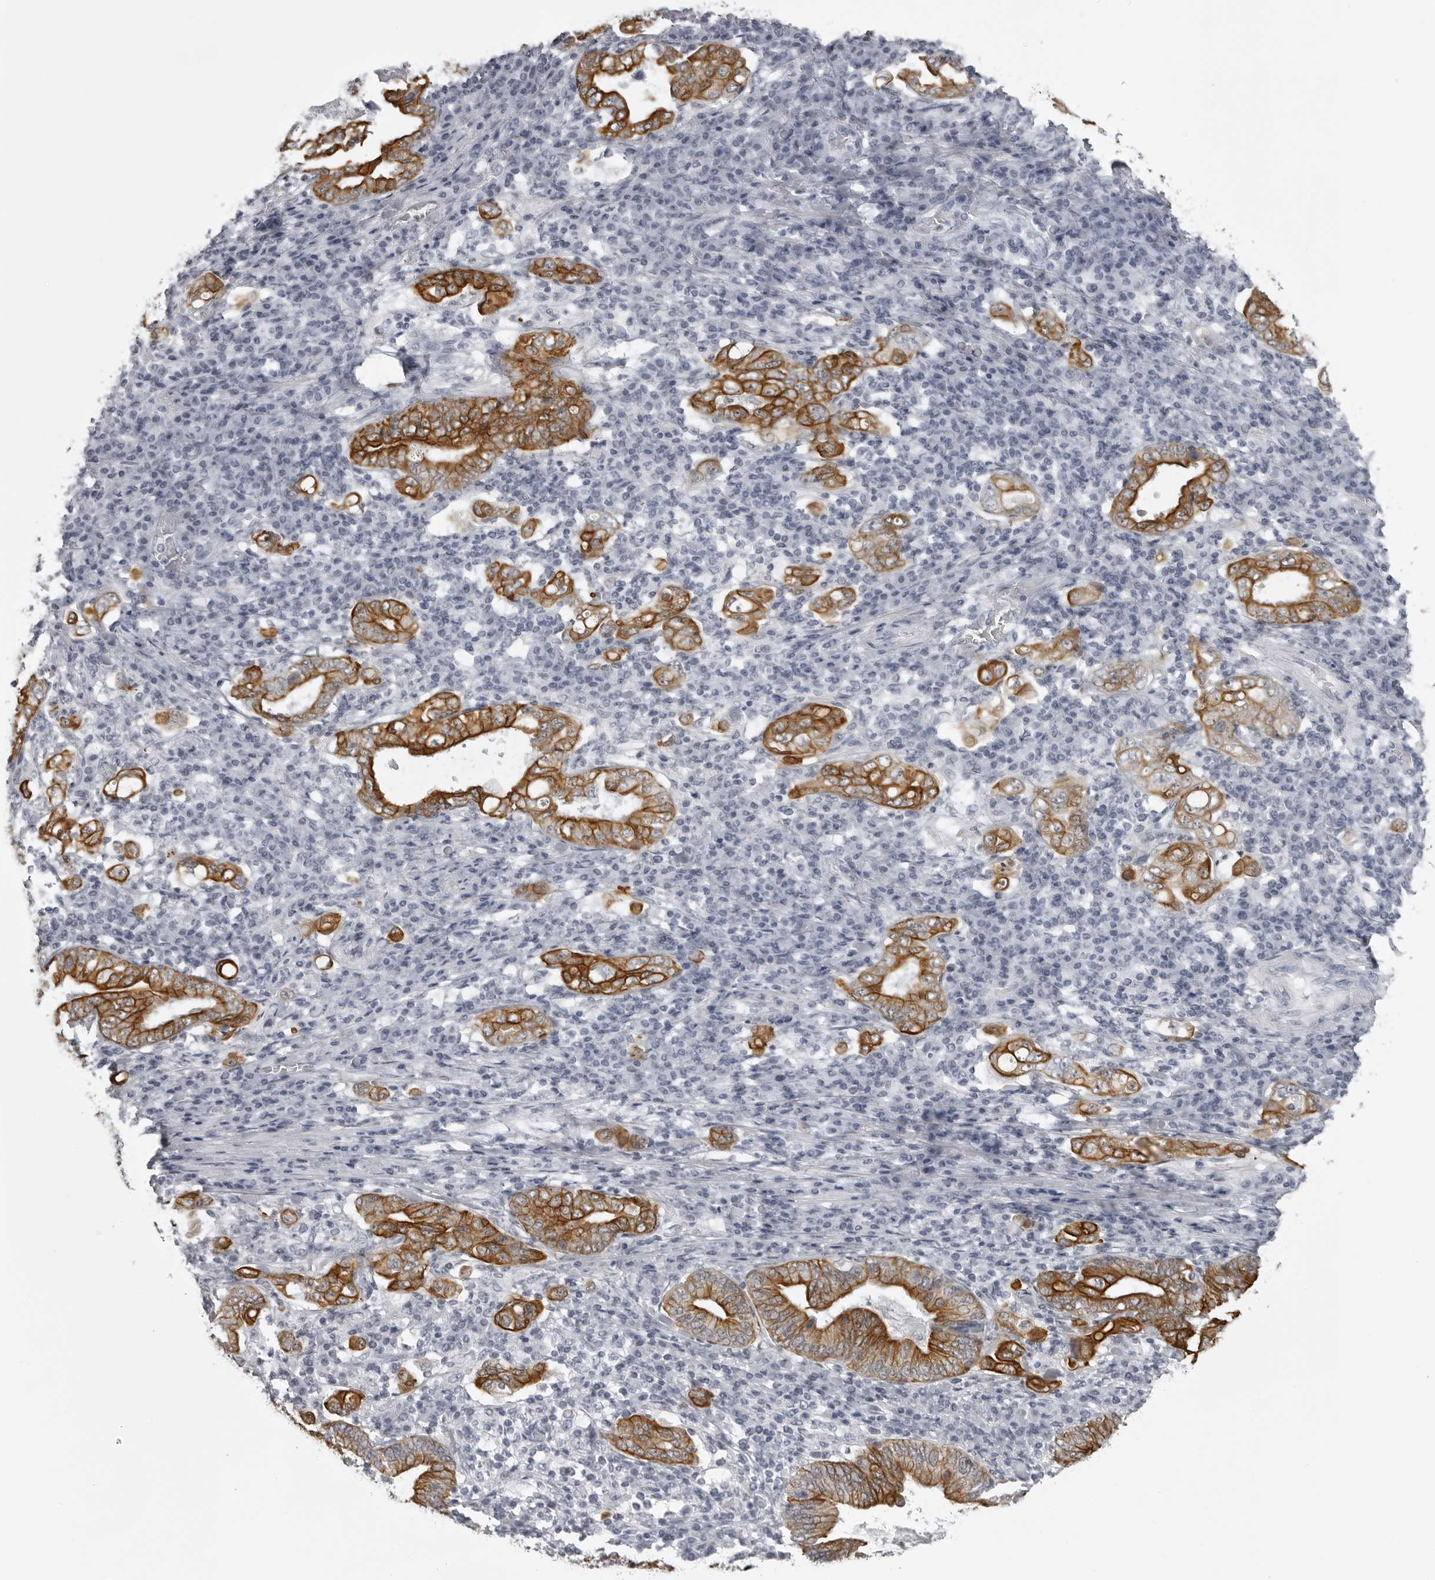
{"staining": {"intensity": "strong", "quantity": ">75%", "location": "cytoplasmic/membranous"}, "tissue": "stomach cancer", "cell_type": "Tumor cells", "image_type": "cancer", "snomed": [{"axis": "morphology", "description": "Normal tissue, NOS"}, {"axis": "morphology", "description": "Adenocarcinoma, NOS"}, {"axis": "topography", "description": "Esophagus"}, {"axis": "topography", "description": "Stomach, upper"}, {"axis": "topography", "description": "Peripheral nerve tissue"}], "caption": "Strong cytoplasmic/membranous protein expression is seen in about >75% of tumor cells in stomach cancer.", "gene": "UROD", "patient": {"sex": "male", "age": 62}}